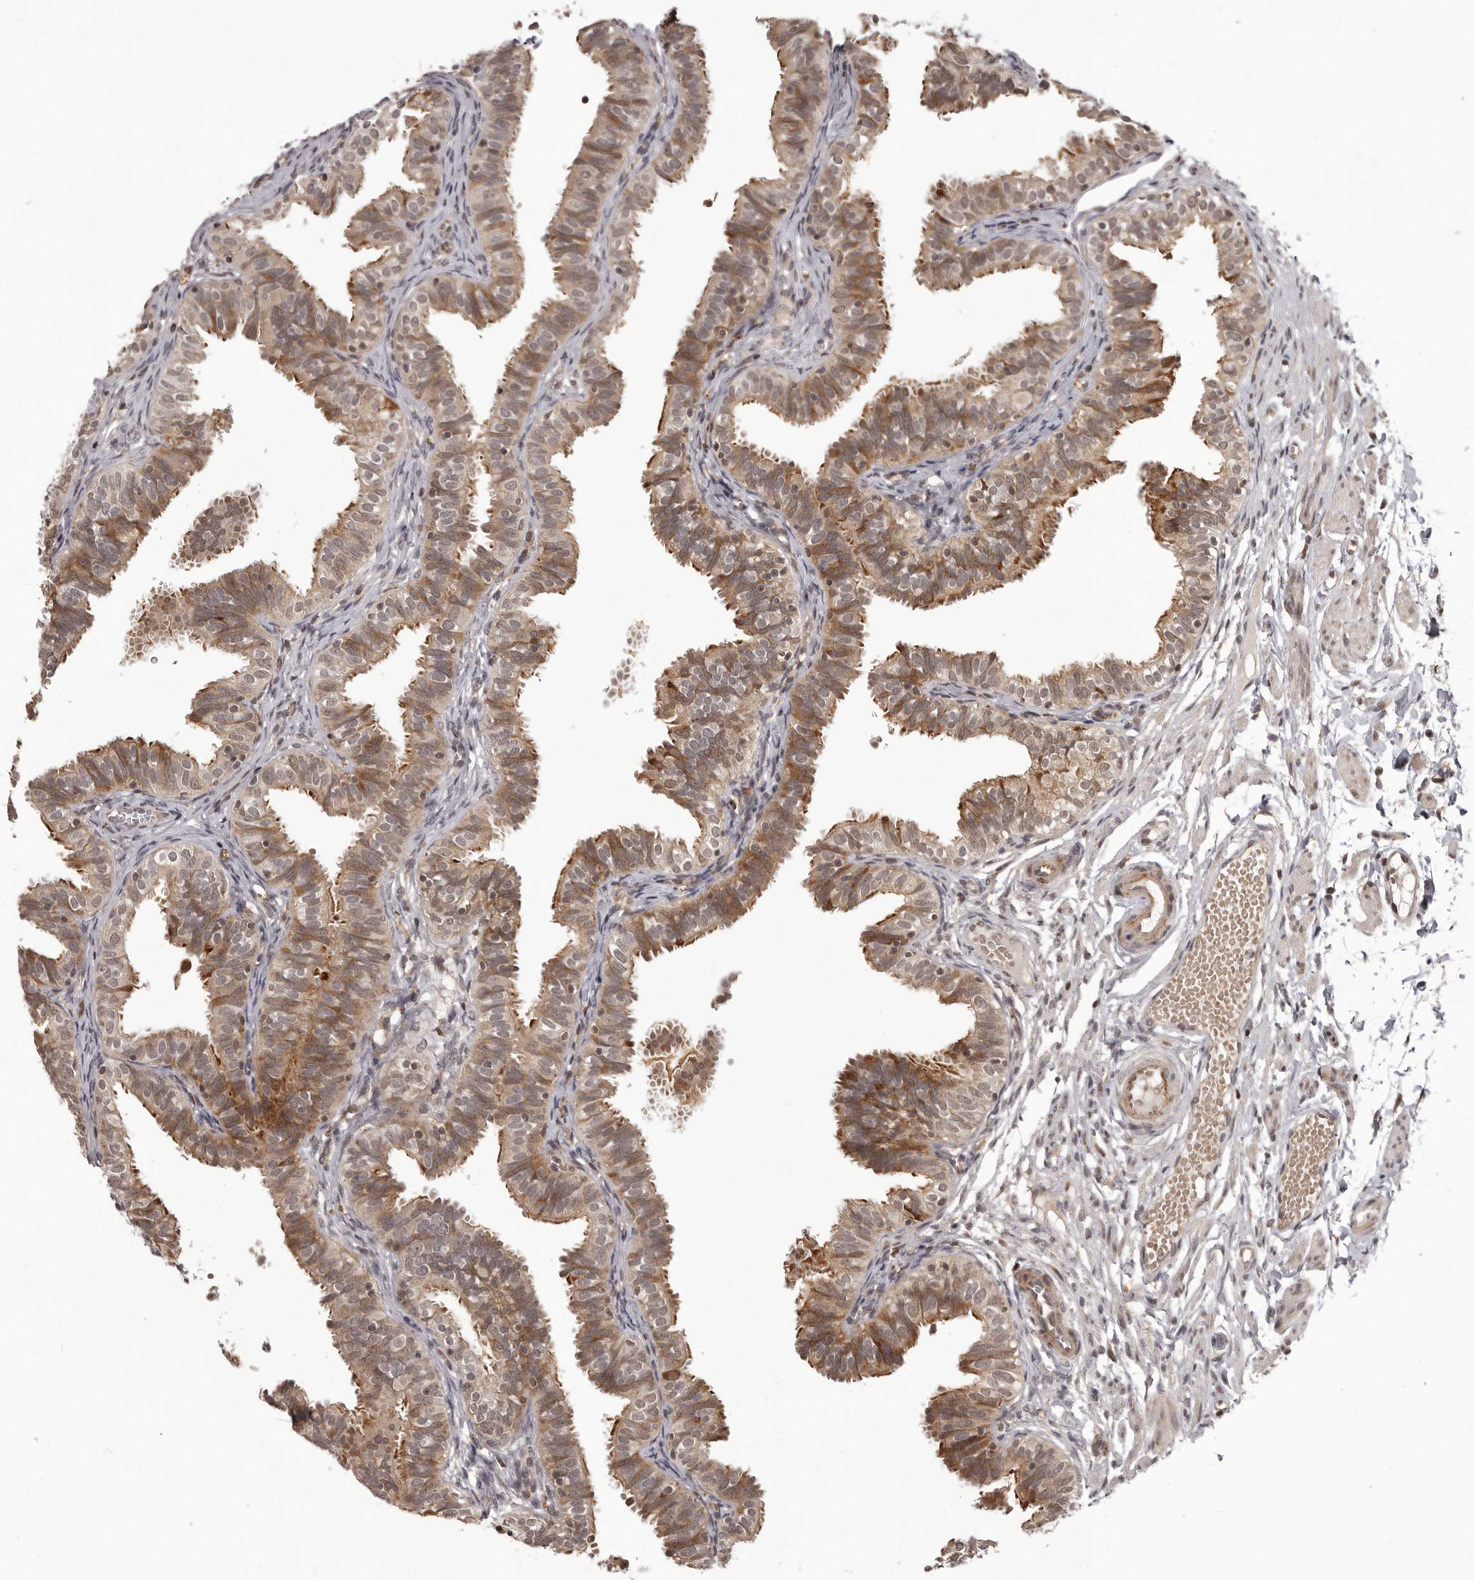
{"staining": {"intensity": "moderate", "quantity": "25%-75%", "location": "cytoplasmic/membranous,nuclear"}, "tissue": "fallopian tube", "cell_type": "Glandular cells", "image_type": "normal", "snomed": [{"axis": "morphology", "description": "Normal tissue, NOS"}, {"axis": "topography", "description": "Fallopian tube"}], "caption": "Immunohistochemical staining of normal human fallopian tube exhibits 25%-75% levels of moderate cytoplasmic/membranous,nuclear protein expression in about 25%-75% of glandular cells.", "gene": "IL32", "patient": {"sex": "female", "age": 35}}